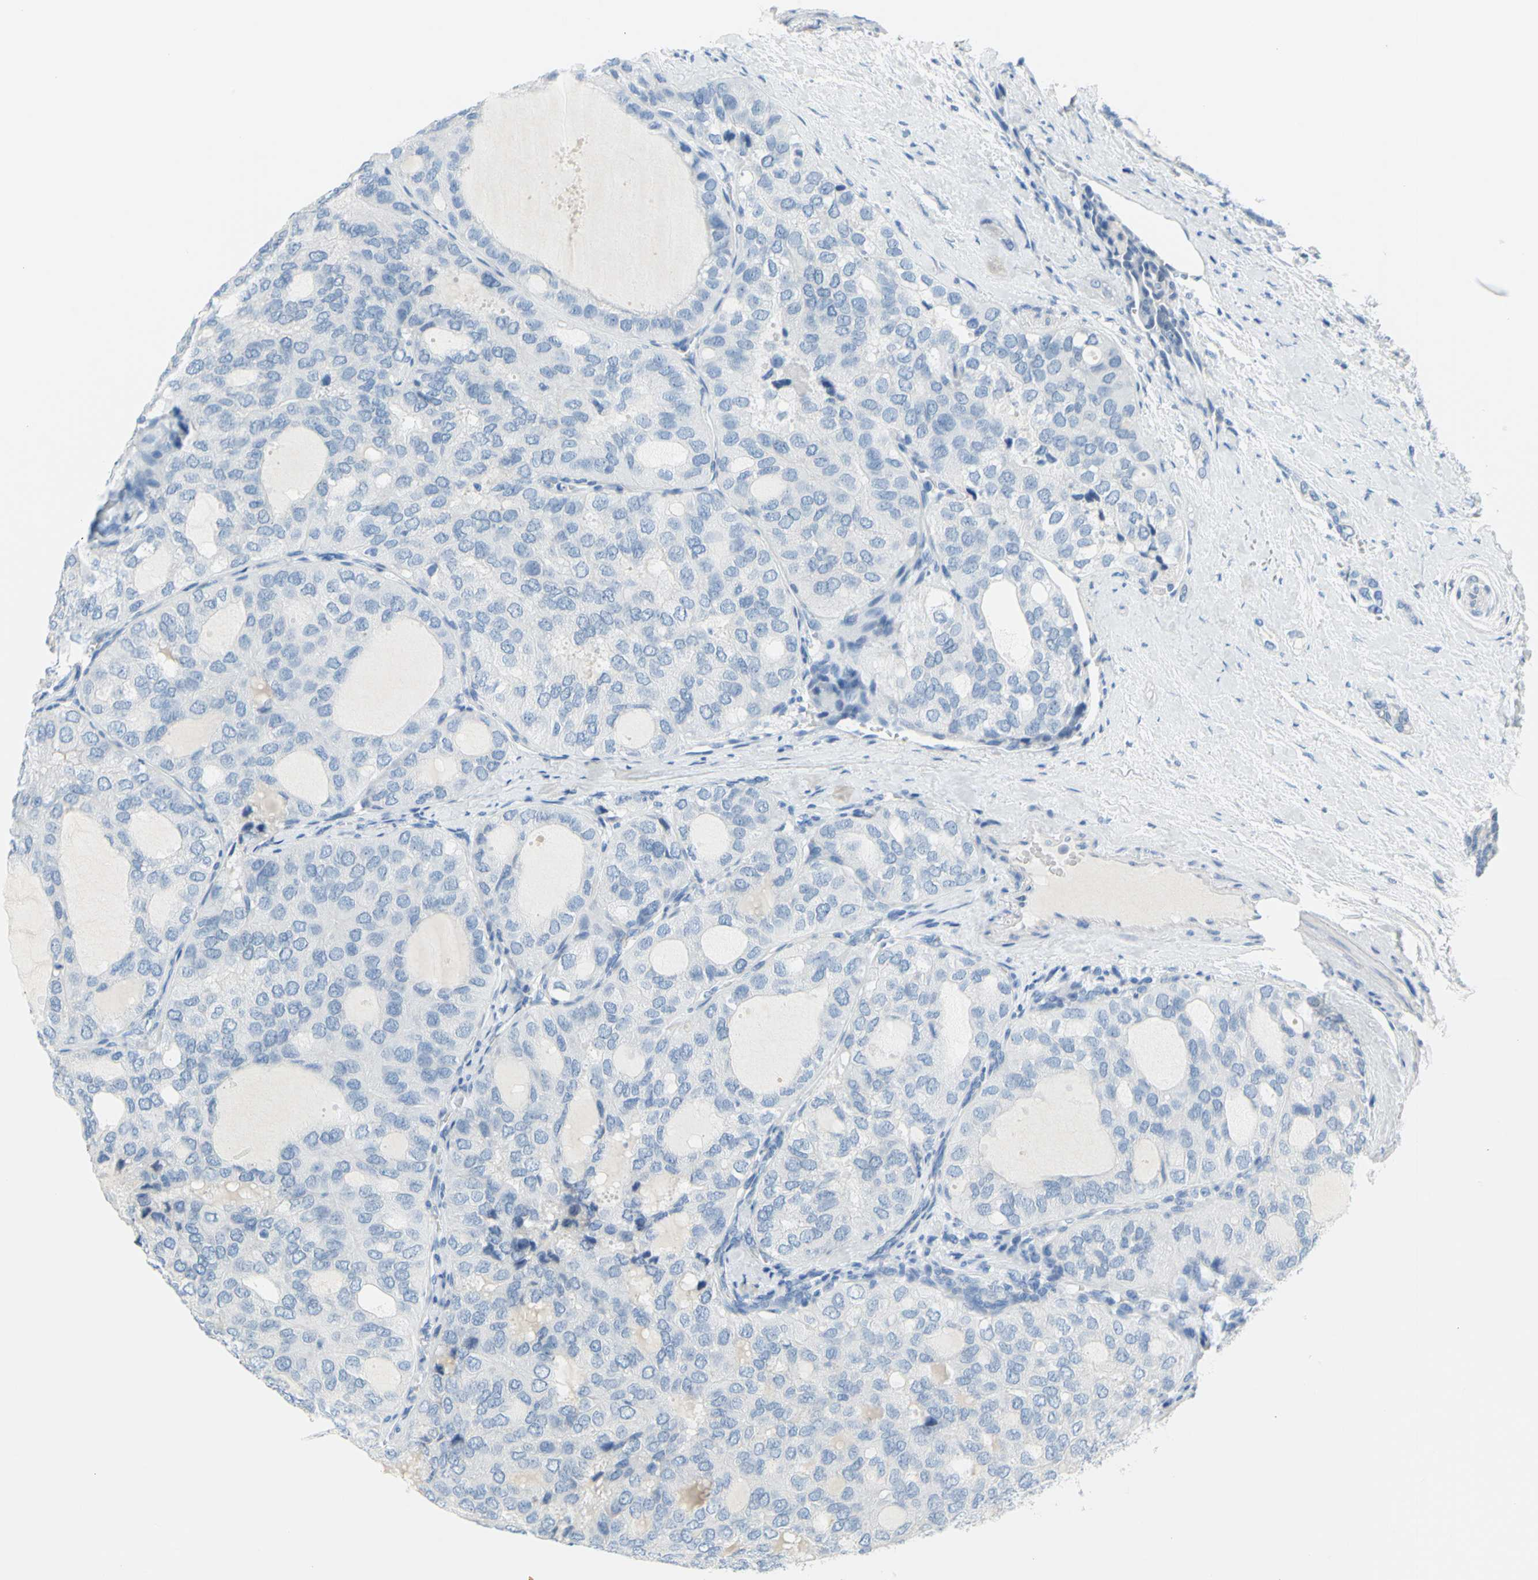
{"staining": {"intensity": "negative", "quantity": "none", "location": "none"}, "tissue": "thyroid cancer", "cell_type": "Tumor cells", "image_type": "cancer", "snomed": [{"axis": "morphology", "description": "Follicular adenoma carcinoma, NOS"}, {"axis": "topography", "description": "Thyroid gland"}], "caption": "Tumor cells show no significant staining in thyroid cancer.", "gene": "DCT", "patient": {"sex": "male", "age": 75}}